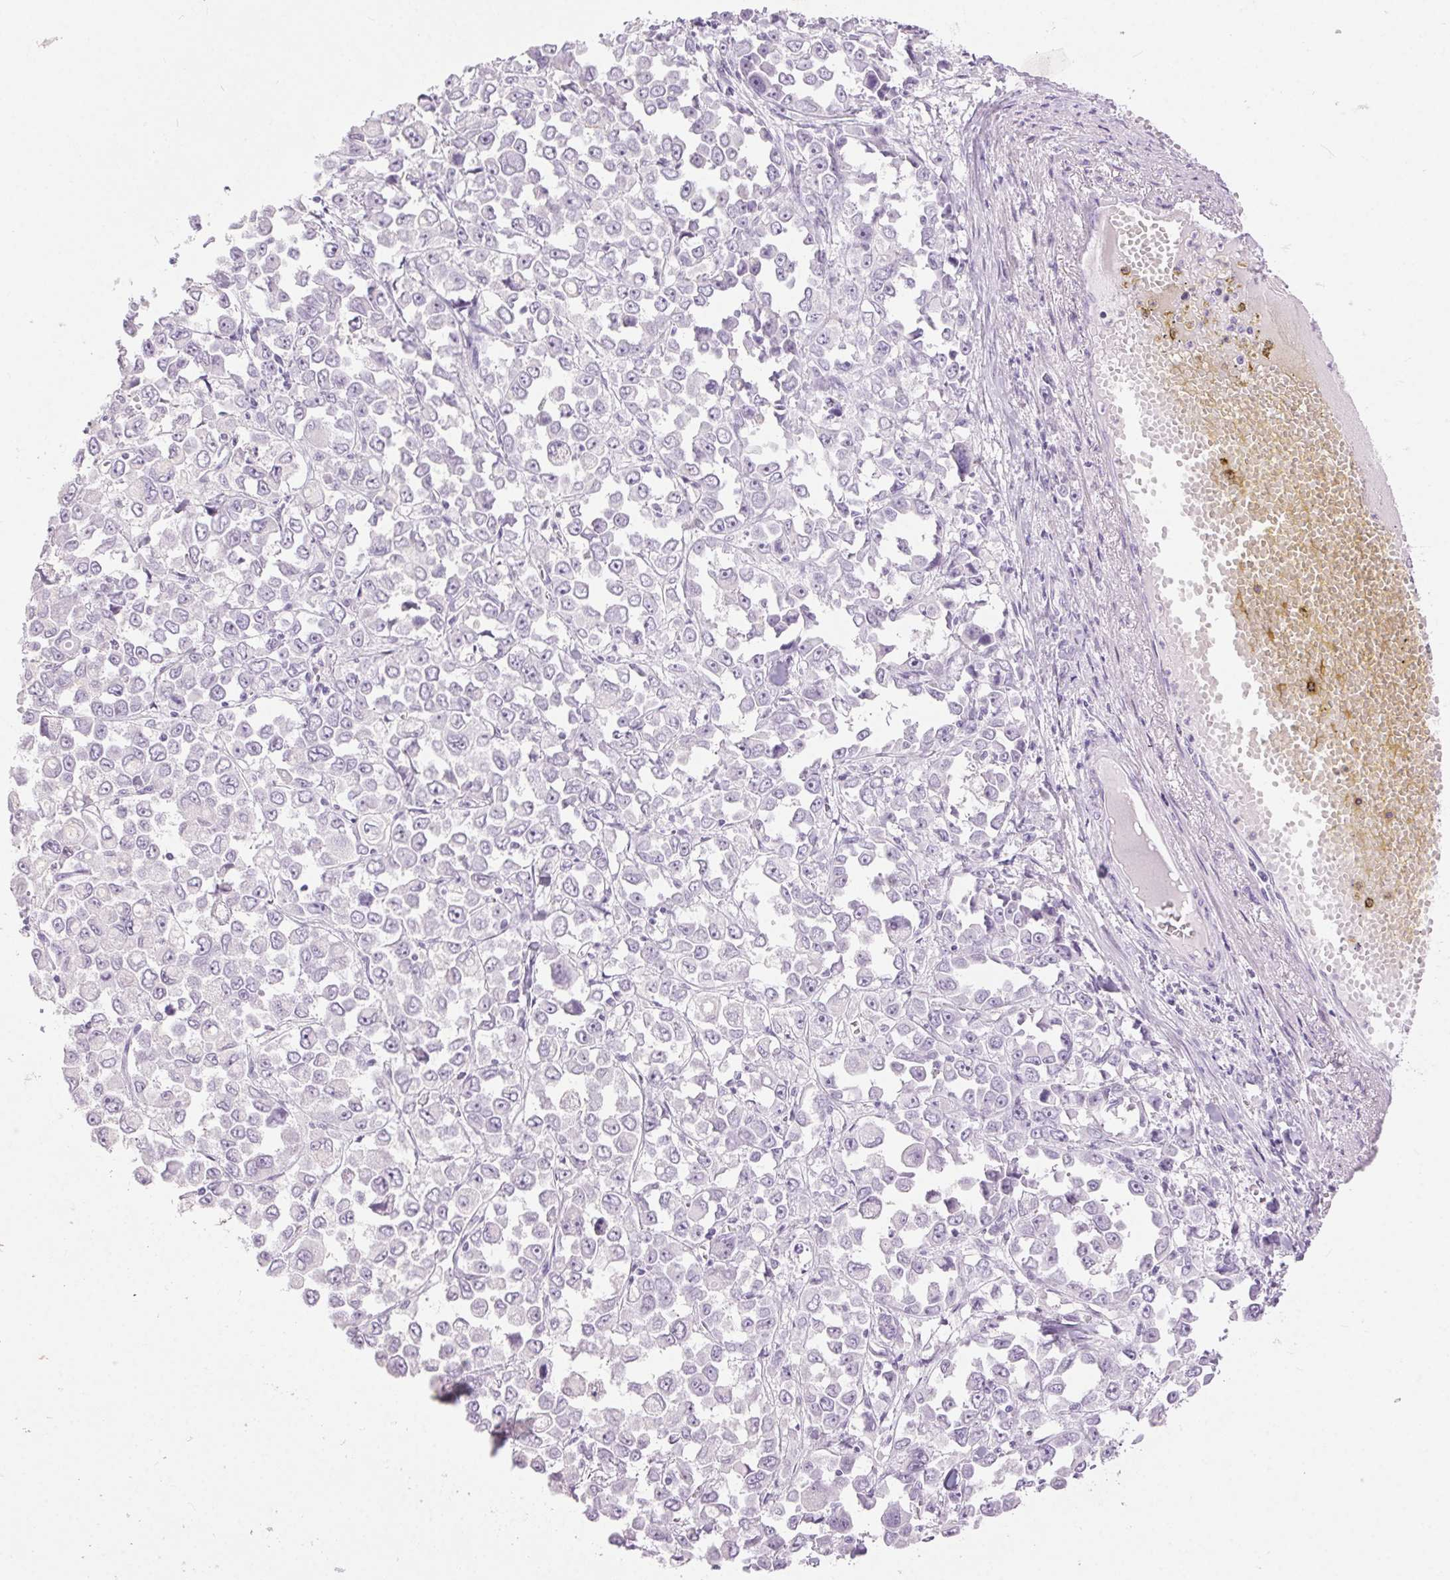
{"staining": {"intensity": "negative", "quantity": "none", "location": "none"}, "tissue": "stomach cancer", "cell_type": "Tumor cells", "image_type": "cancer", "snomed": [{"axis": "morphology", "description": "Adenocarcinoma, NOS"}, {"axis": "topography", "description": "Stomach, upper"}], "caption": "Protein analysis of stomach cancer displays no significant expression in tumor cells.", "gene": "BEND2", "patient": {"sex": "male", "age": 70}}